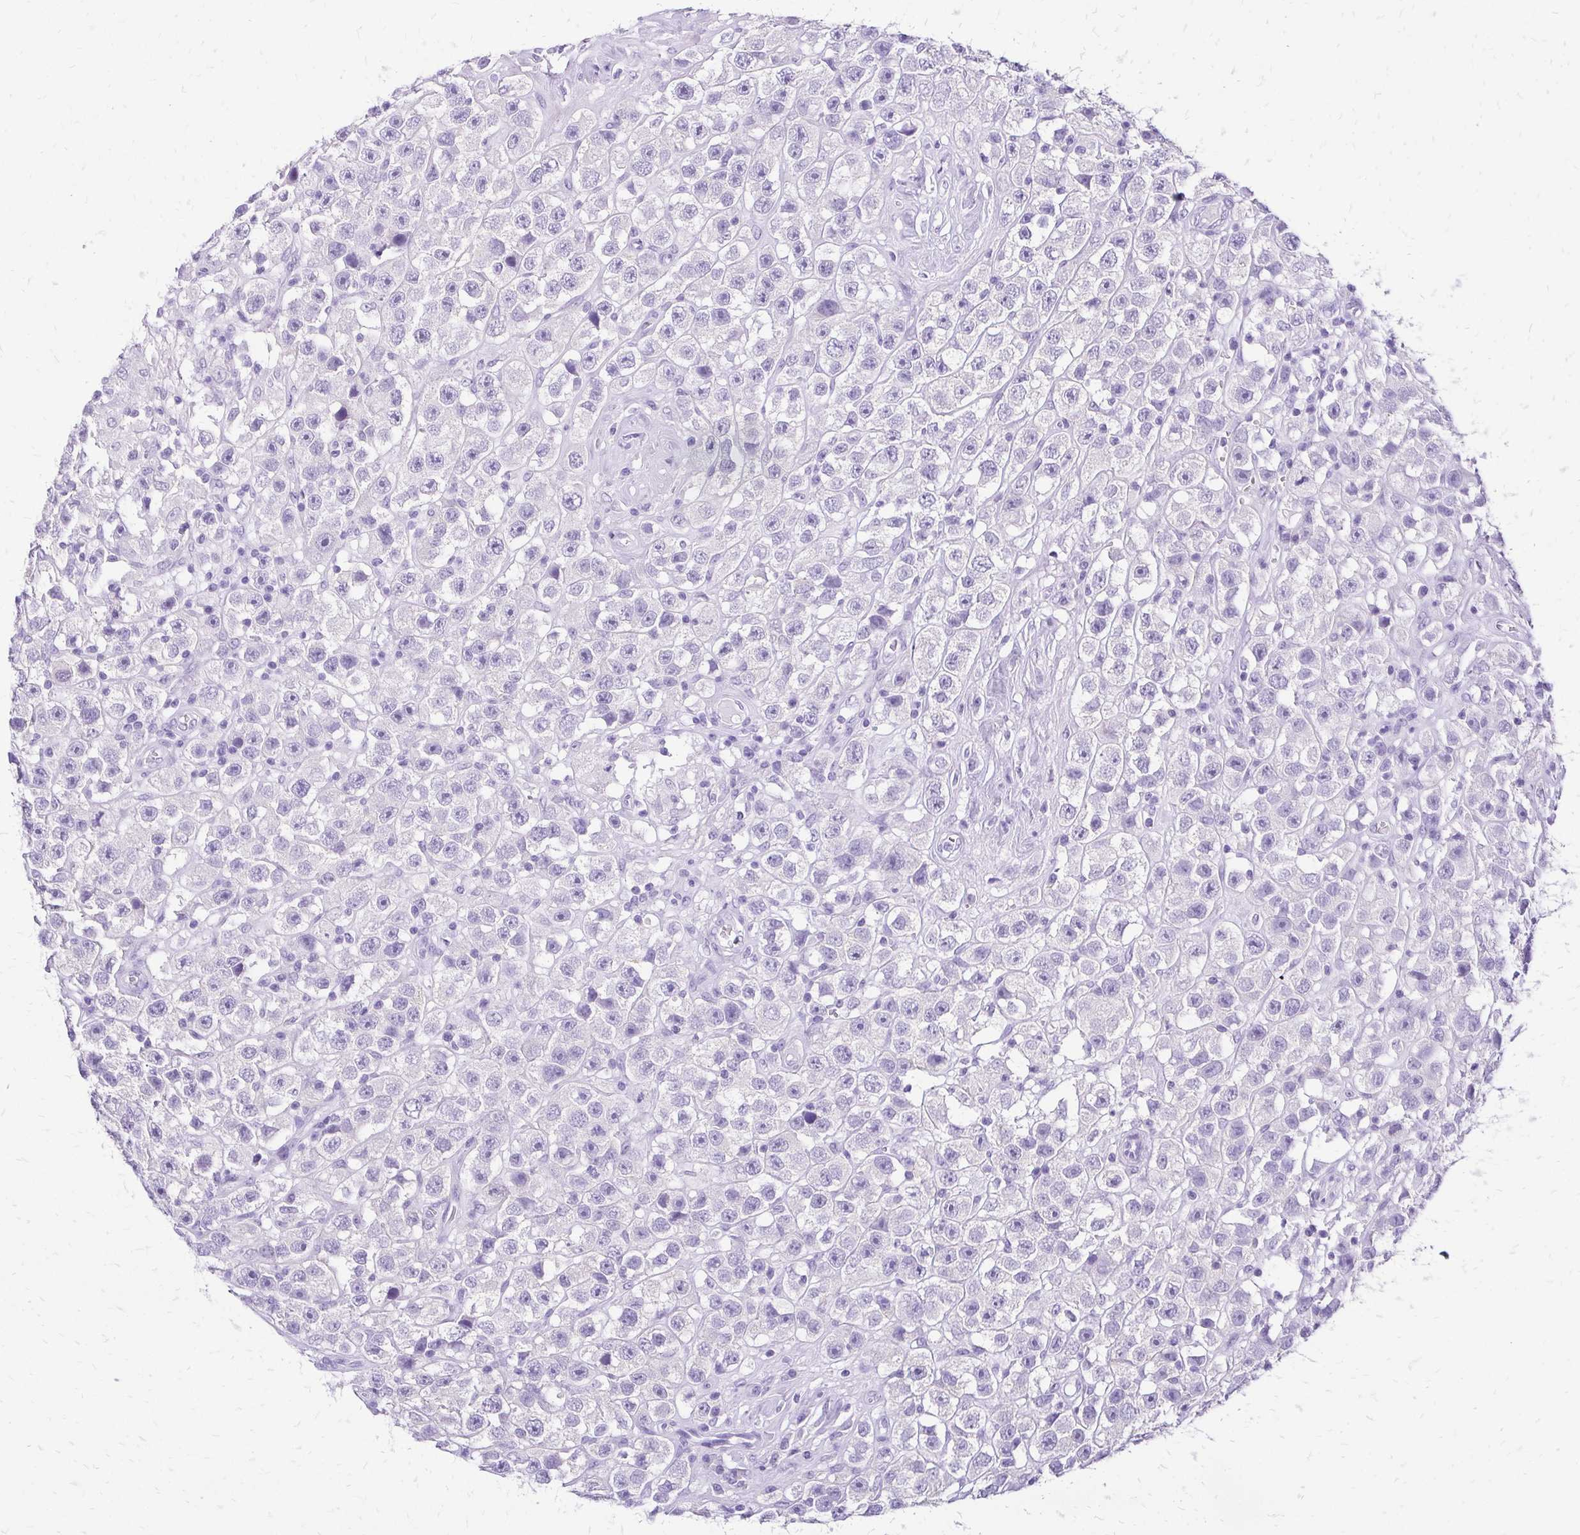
{"staining": {"intensity": "negative", "quantity": "none", "location": "none"}, "tissue": "testis cancer", "cell_type": "Tumor cells", "image_type": "cancer", "snomed": [{"axis": "morphology", "description": "Seminoma, NOS"}, {"axis": "topography", "description": "Testis"}], "caption": "DAB immunohistochemical staining of testis seminoma exhibits no significant staining in tumor cells.", "gene": "SLC32A1", "patient": {"sex": "male", "age": 45}}